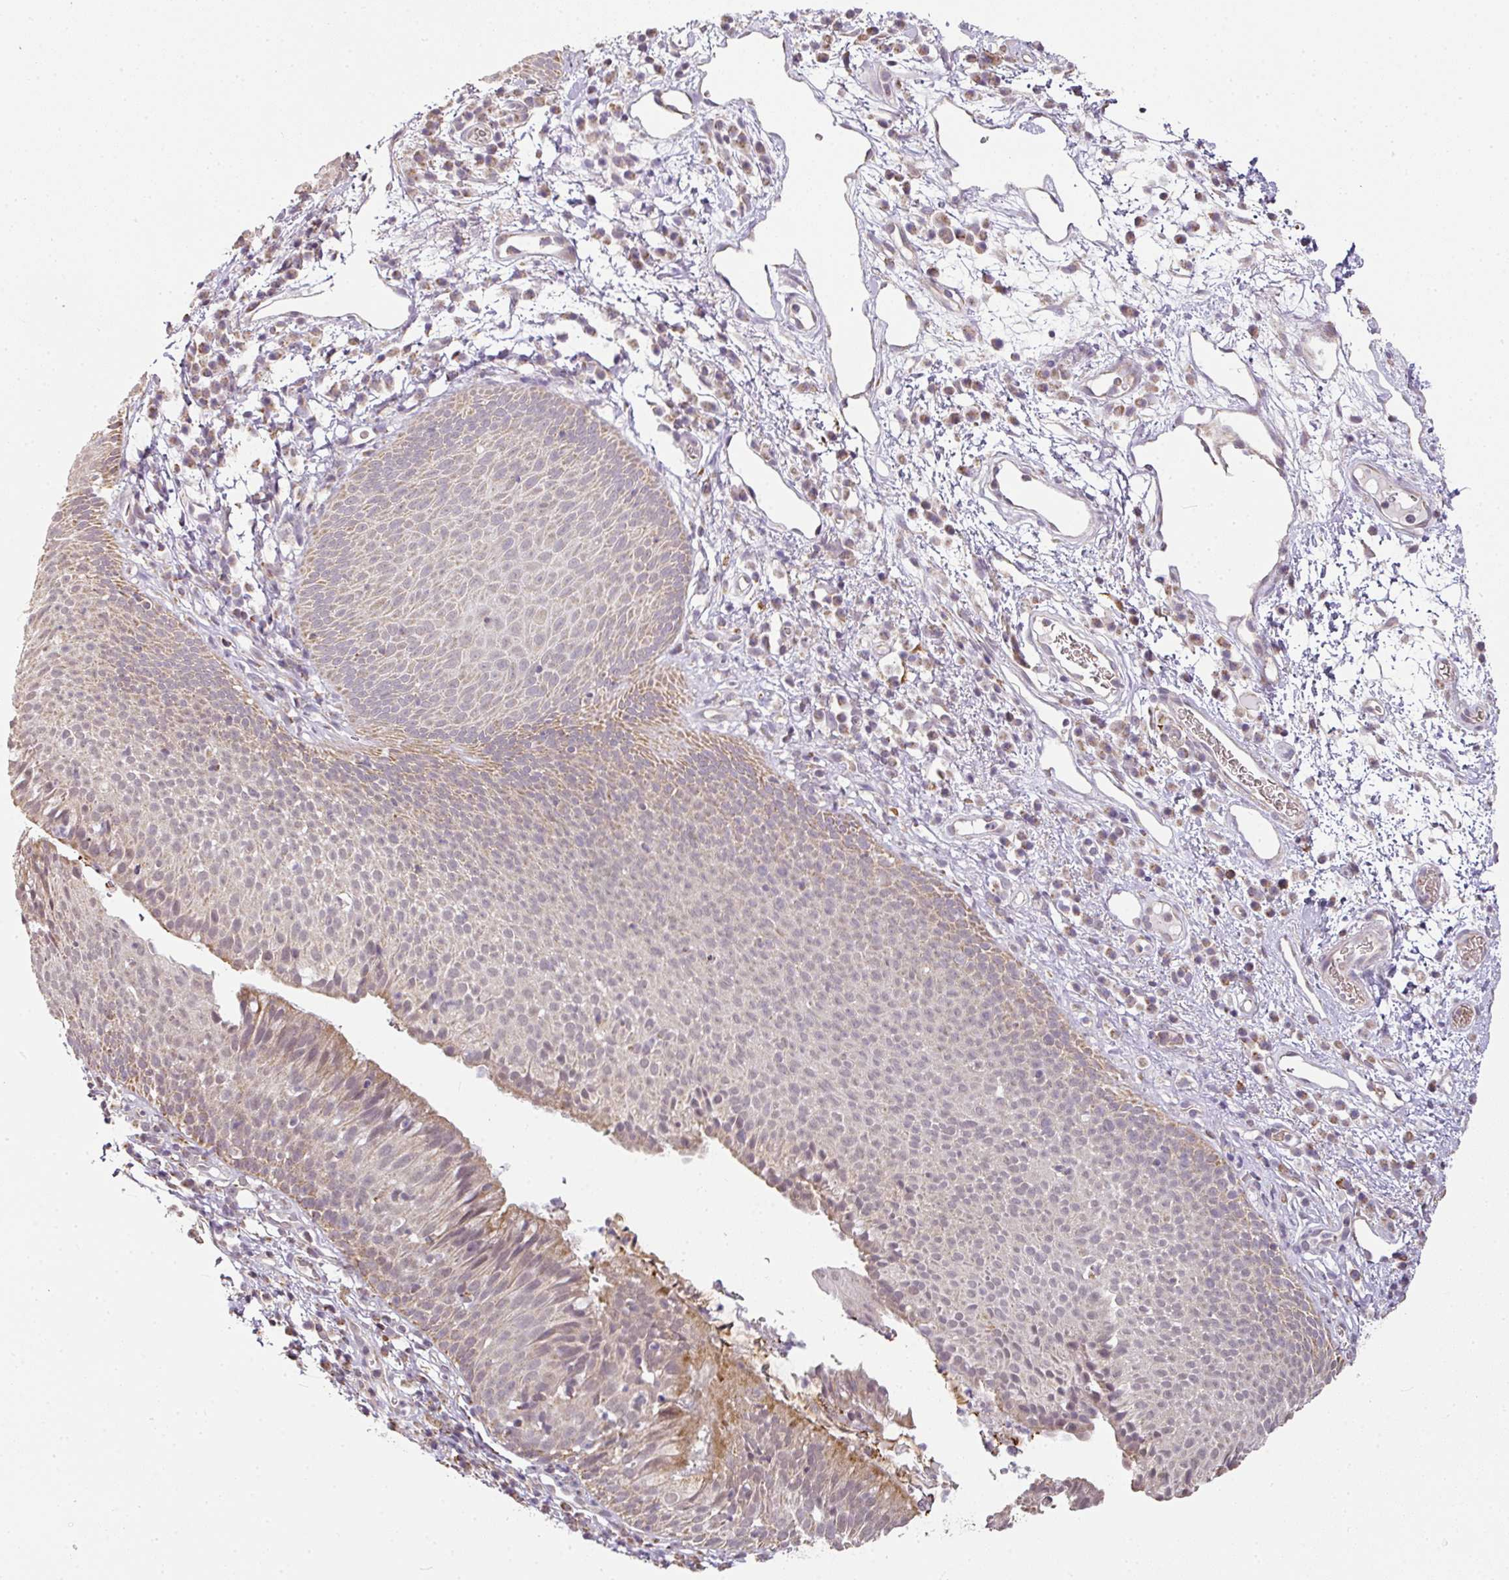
{"staining": {"intensity": "moderate", "quantity": "25%-75%", "location": "cytoplasmic/membranous"}, "tissue": "nasopharynx", "cell_type": "Respiratory epithelial cells", "image_type": "normal", "snomed": [{"axis": "morphology", "description": "Normal tissue, NOS"}, {"axis": "topography", "description": "Lymph node"}, {"axis": "topography", "description": "Cartilage tissue"}, {"axis": "topography", "description": "Nasopharynx"}], "caption": "There is medium levels of moderate cytoplasmic/membranous expression in respiratory epithelial cells of unremarkable nasopharynx, as demonstrated by immunohistochemical staining (brown color).", "gene": "MYOM2", "patient": {"sex": "male", "age": 63}}